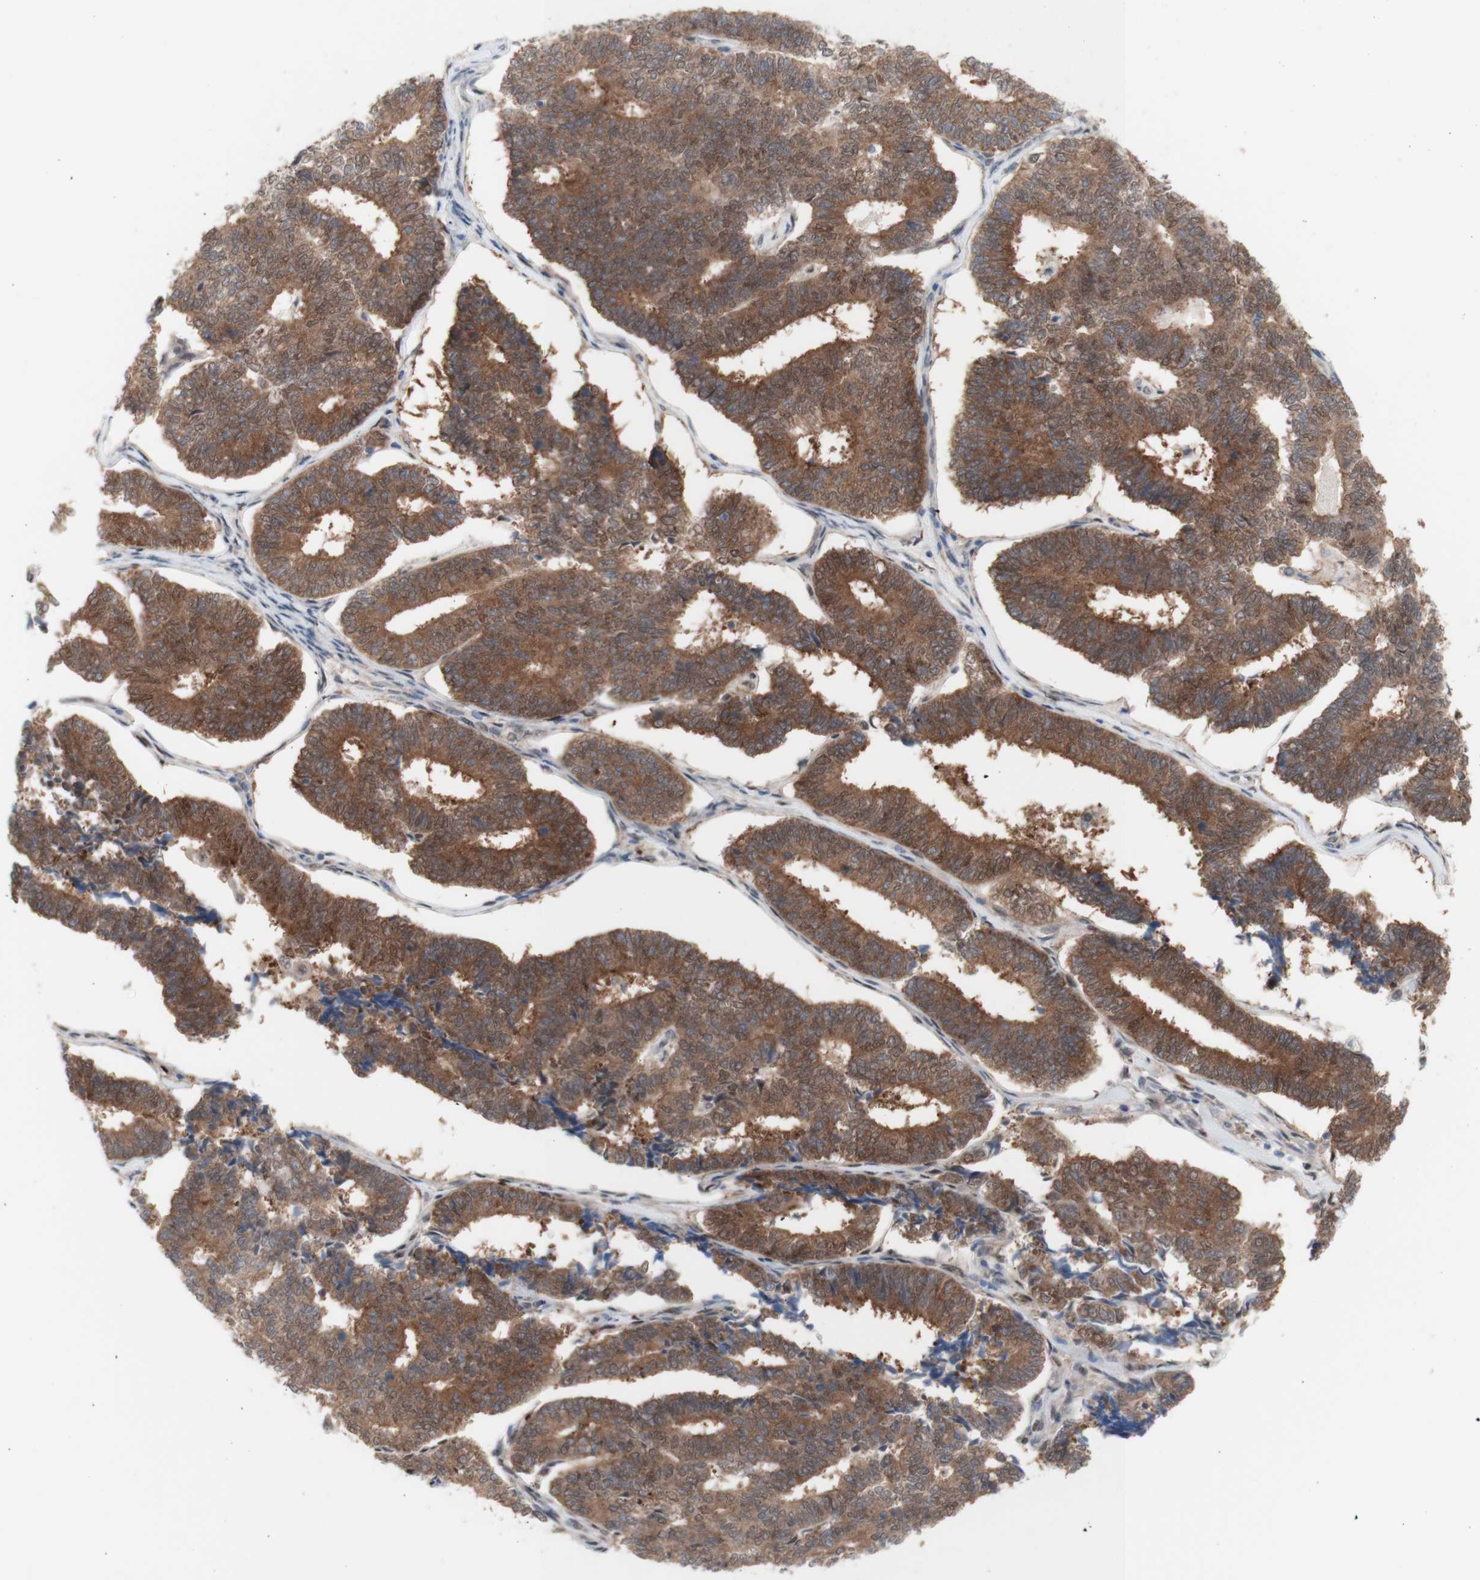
{"staining": {"intensity": "moderate", "quantity": ">75%", "location": "cytoplasmic/membranous"}, "tissue": "endometrial cancer", "cell_type": "Tumor cells", "image_type": "cancer", "snomed": [{"axis": "morphology", "description": "Adenocarcinoma, NOS"}, {"axis": "topography", "description": "Endometrium"}], "caption": "Protein staining demonstrates moderate cytoplasmic/membranous expression in approximately >75% of tumor cells in endometrial cancer. The staining is performed using DAB (3,3'-diaminobenzidine) brown chromogen to label protein expression. The nuclei are counter-stained blue using hematoxylin.", "gene": "PRMT5", "patient": {"sex": "female", "age": 70}}